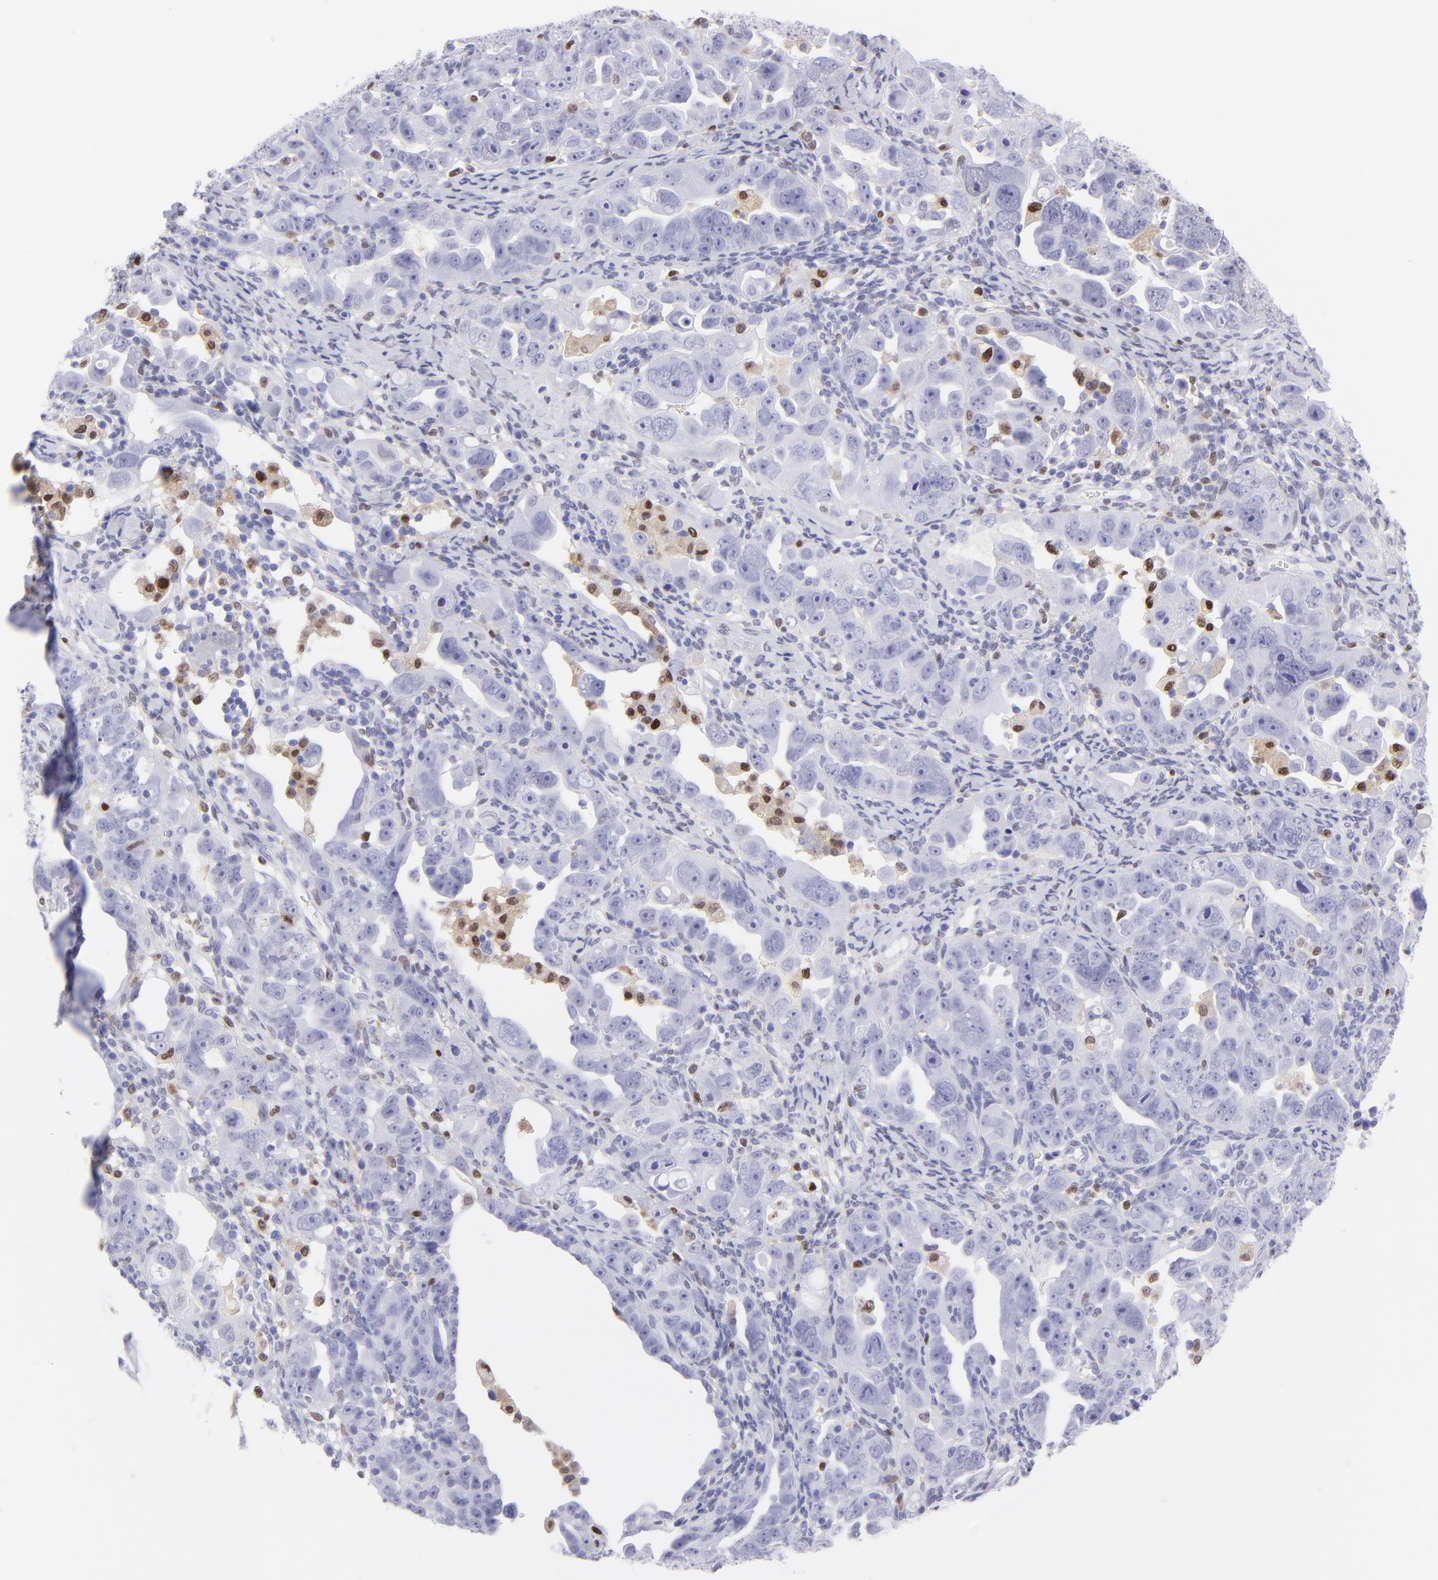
{"staining": {"intensity": "negative", "quantity": "none", "location": "none"}, "tissue": "ovarian cancer", "cell_type": "Tumor cells", "image_type": "cancer", "snomed": [{"axis": "morphology", "description": "Cystadenocarcinoma, serous, NOS"}, {"axis": "topography", "description": "Ovary"}], "caption": "Immunohistochemistry (IHC) photomicrograph of neoplastic tissue: ovarian cancer (serous cystadenocarcinoma) stained with DAB (3,3'-diaminobenzidine) demonstrates no significant protein positivity in tumor cells.", "gene": "MITF", "patient": {"sex": "female", "age": 66}}